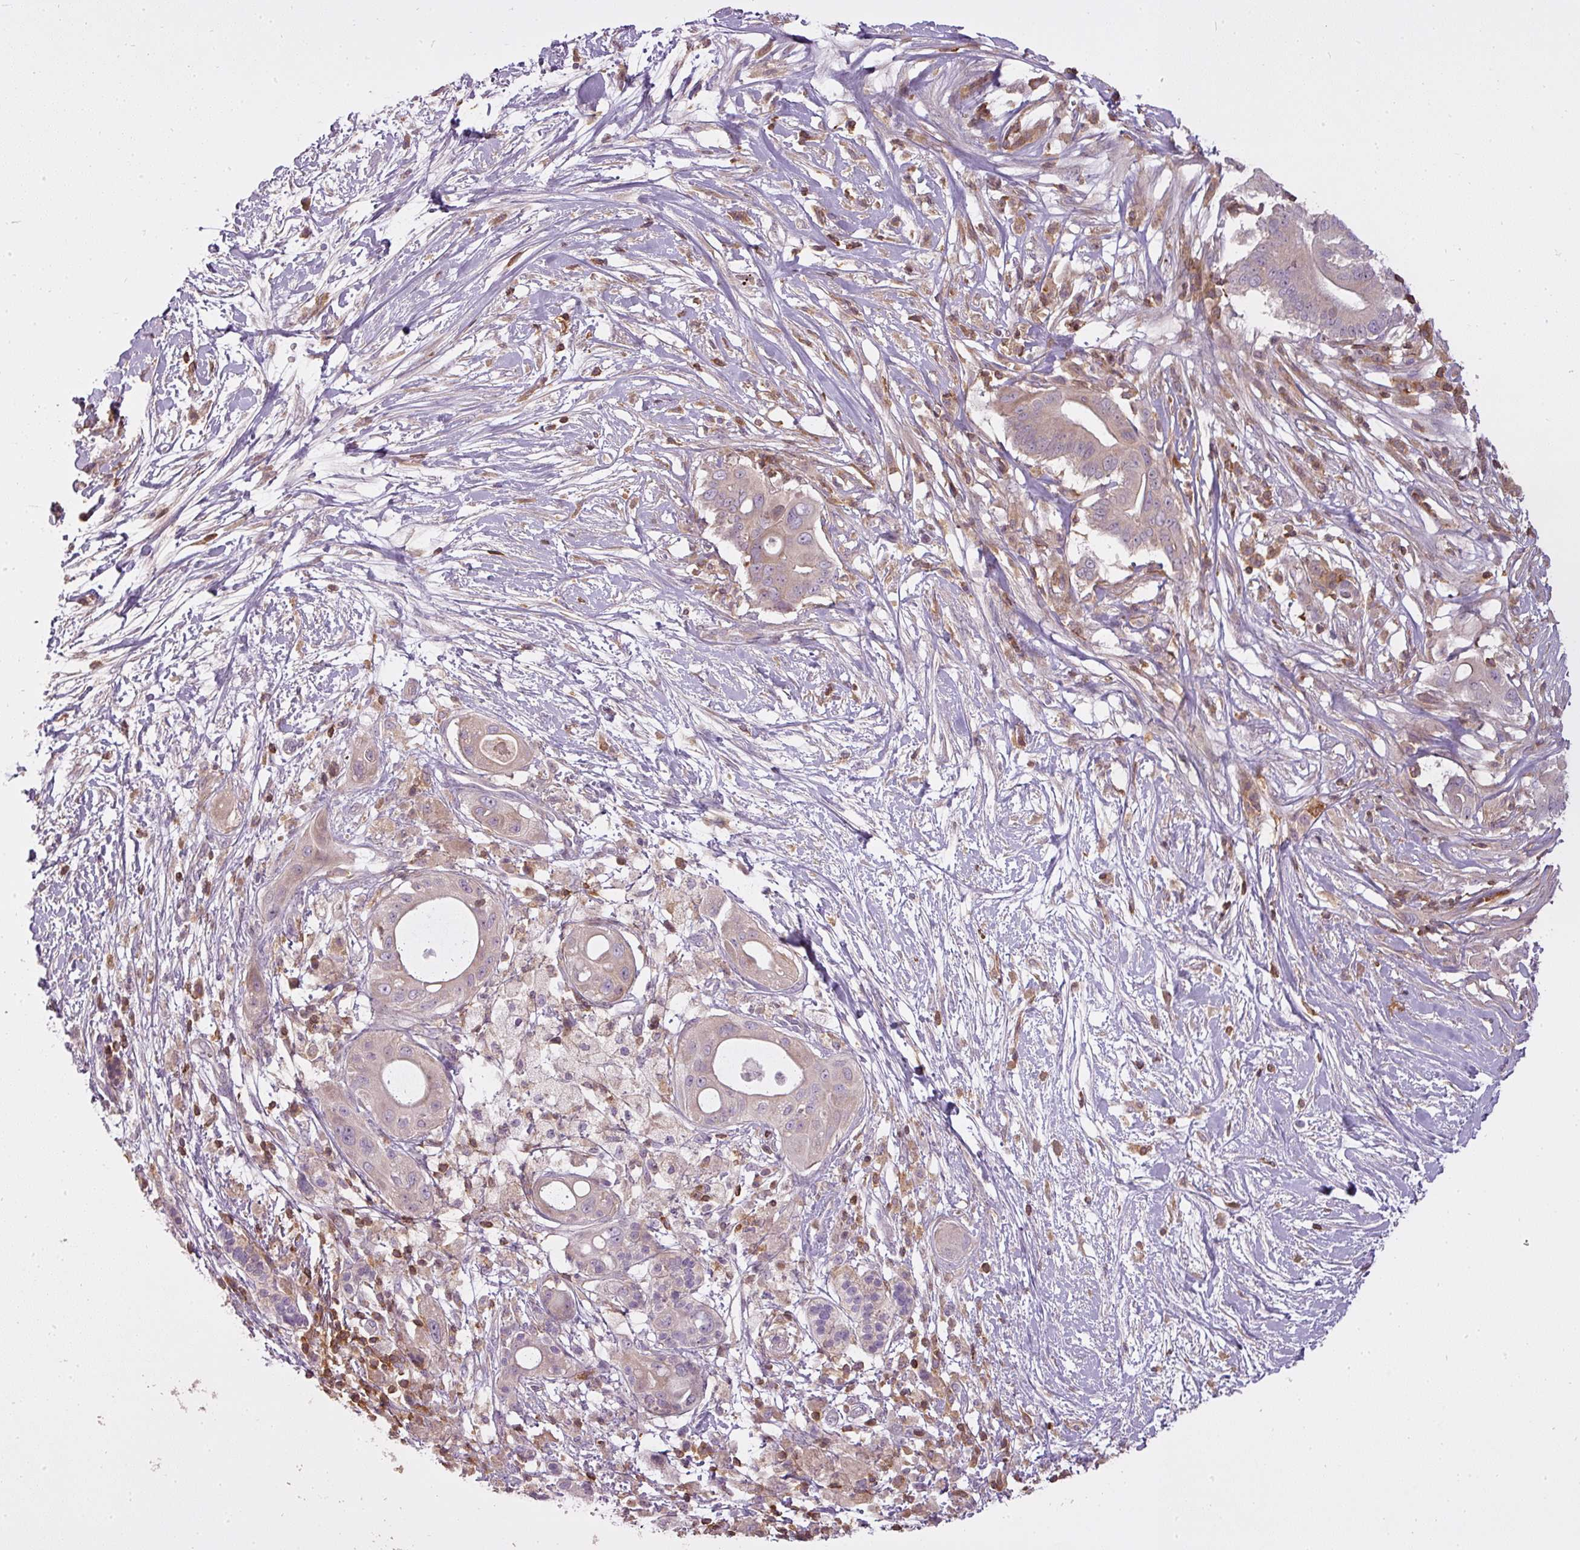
{"staining": {"intensity": "weak", "quantity": "25%-75%", "location": "cytoplasmic/membranous"}, "tissue": "pancreatic cancer", "cell_type": "Tumor cells", "image_type": "cancer", "snomed": [{"axis": "morphology", "description": "Adenocarcinoma, NOS"}, {"axis": "topography", "description": "Pancreas"}], "caption": "Protein staining exhibits weak cytoplasmic/membranous positivity in about 25%-75% of tumor cells in pancreatic adenocarcinoma. (IHC, brightfield microscopy, high magnification).", "gene": "STK4", "patient": {"sex": "male", "age": 68}}